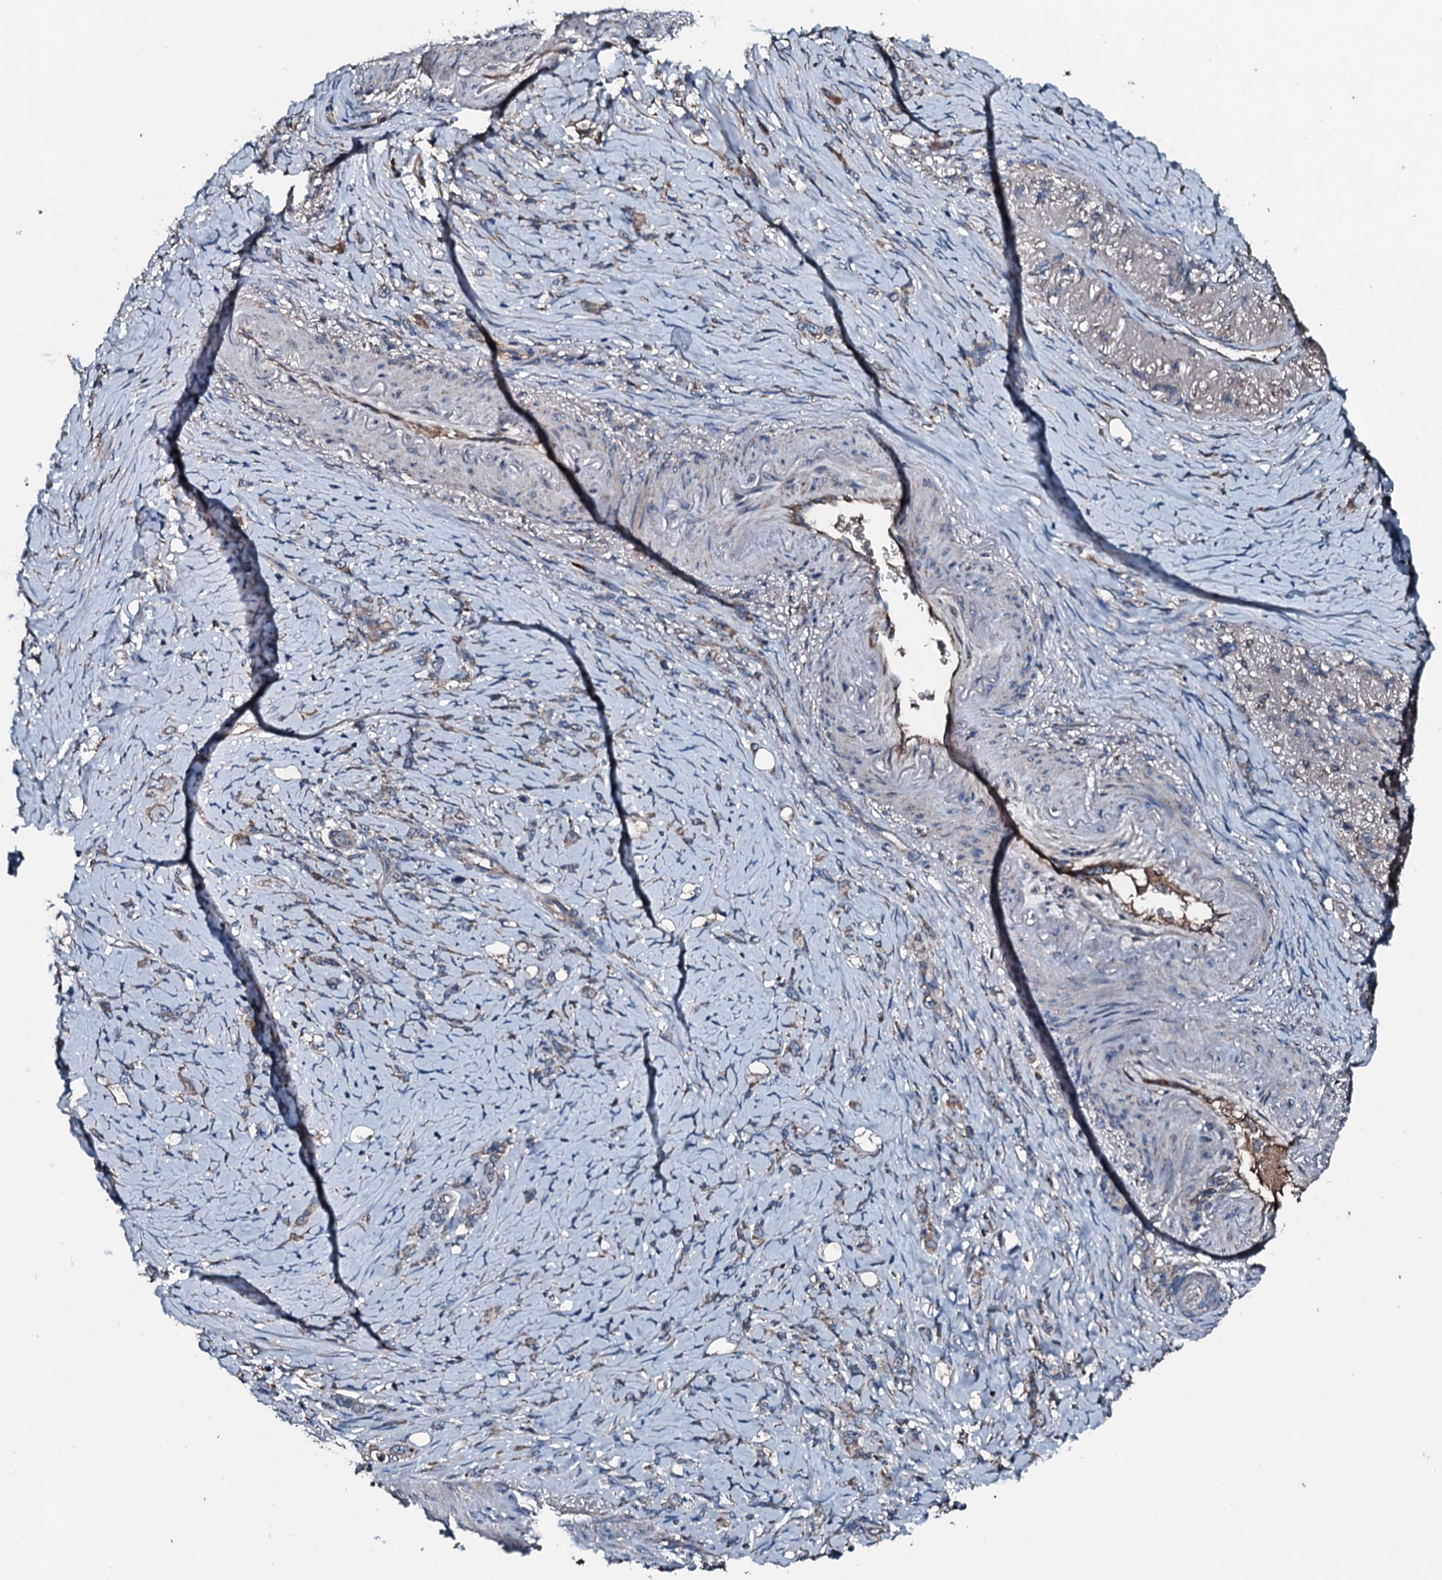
{"staining": {"intensity": "negative", "quantity": "none", "location": "none"}, "tissue": "stomach cancer", "cell_type": "Tumor cells", "image_type": "cancer", "snomed": [{"axis": "morphology", "description": "Adenocarcinoma, NOS"}, {"axis": "topography", "description": "Stomach"}], "caption": "A photomicrograph of human stomach adenocarcinoma is negative for staining in tumor cells.", "gene": "ACSS3", "patient": {"sex": "female", "age": 79}}